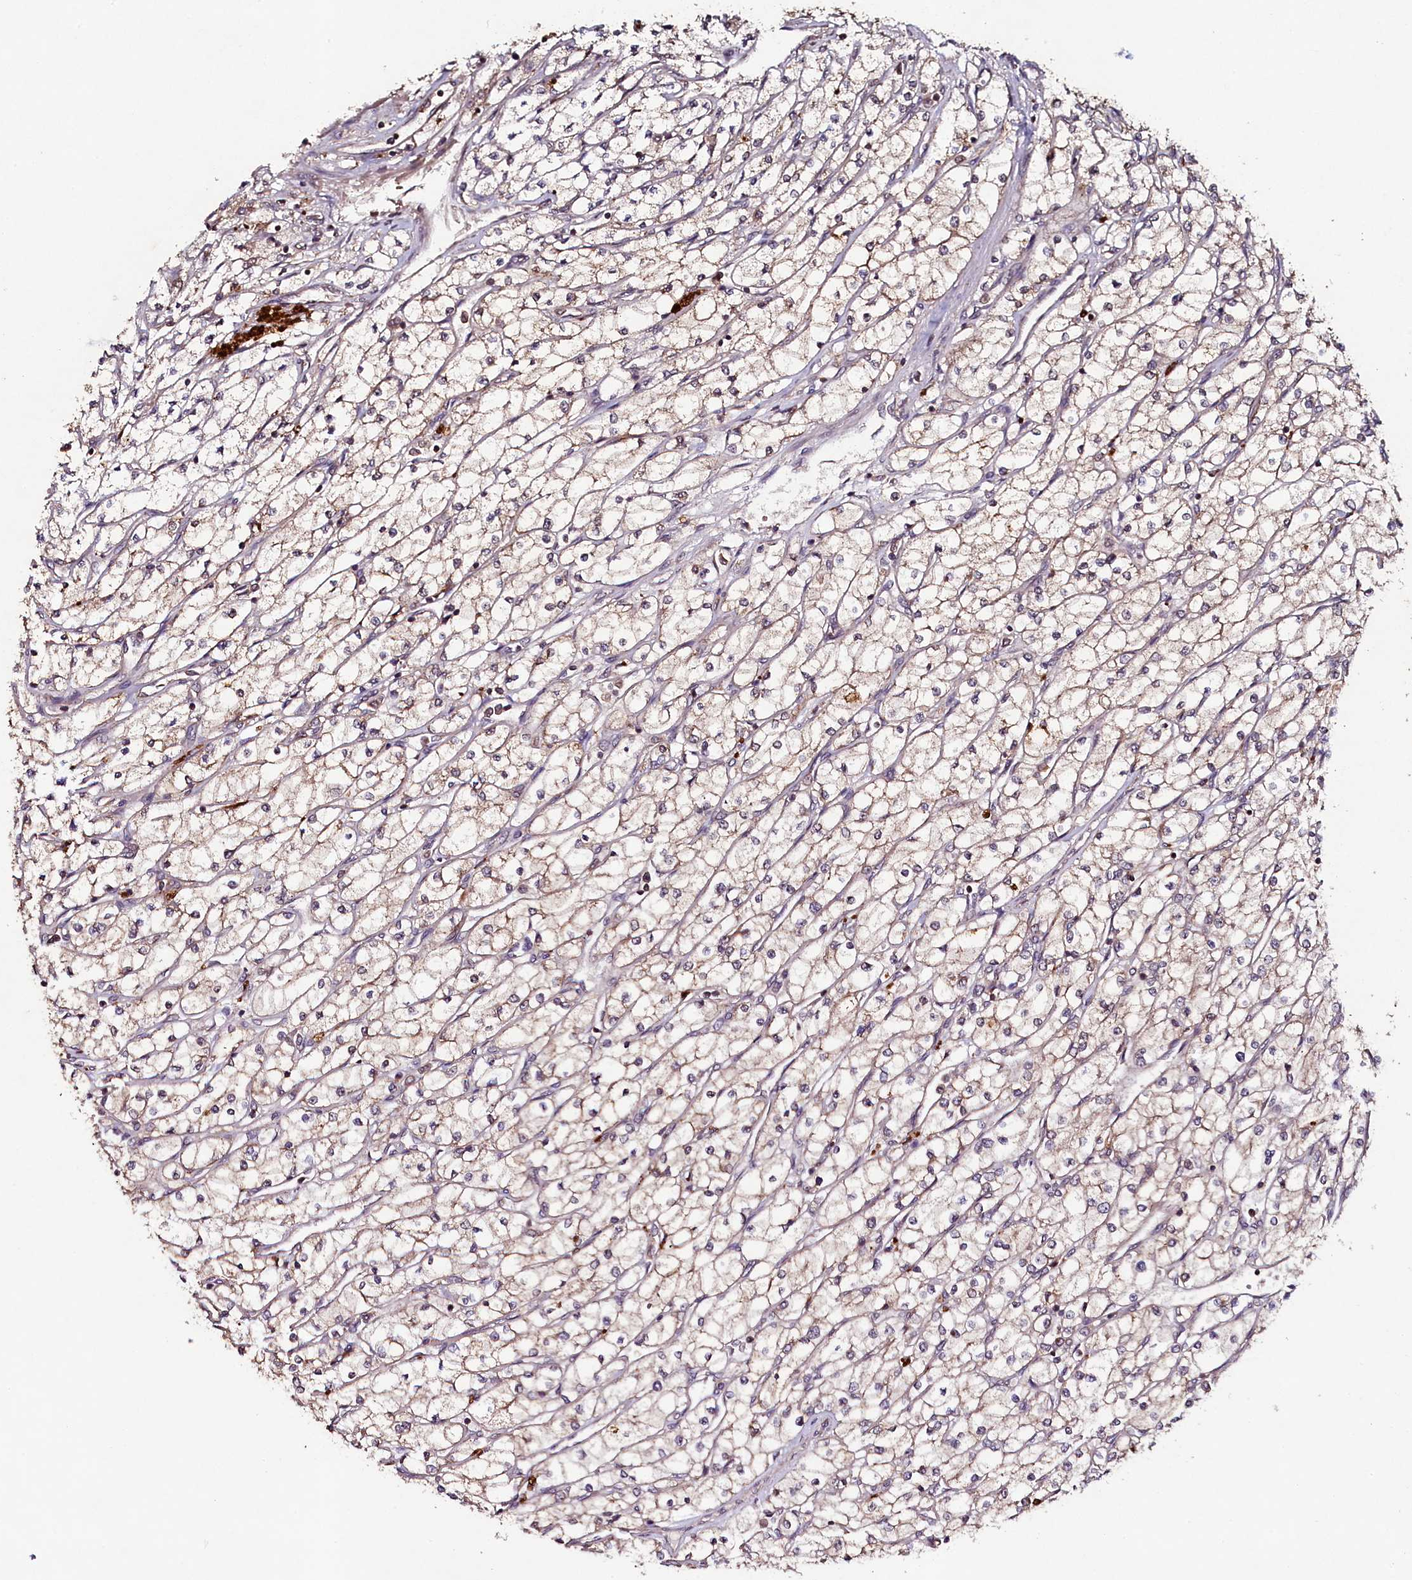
{"staining": {"intensity": "weak", "quantity": "25%-75%", "location": "cytoplasmic/membranous"}, "tissue": "renal cancer", "cell_type": "Tumor cells", "image_type": "cancer", "snomed": [{"axis": "morphology", "description": "Adenocarcinoma, NOS"}, {"axis": "topography", "description": "Kidney"}], "caption": "The photomicrograph displays a brown stain indicating the presence of a protein in the cytoplasmic/membranous of tumor cells in renal cancer (adenocarcinoma). (Brightfield microscopy of DAB IHC at high magnification).", "gene": "SEC24C", "patient": {"sex": "male", "age": 80}}